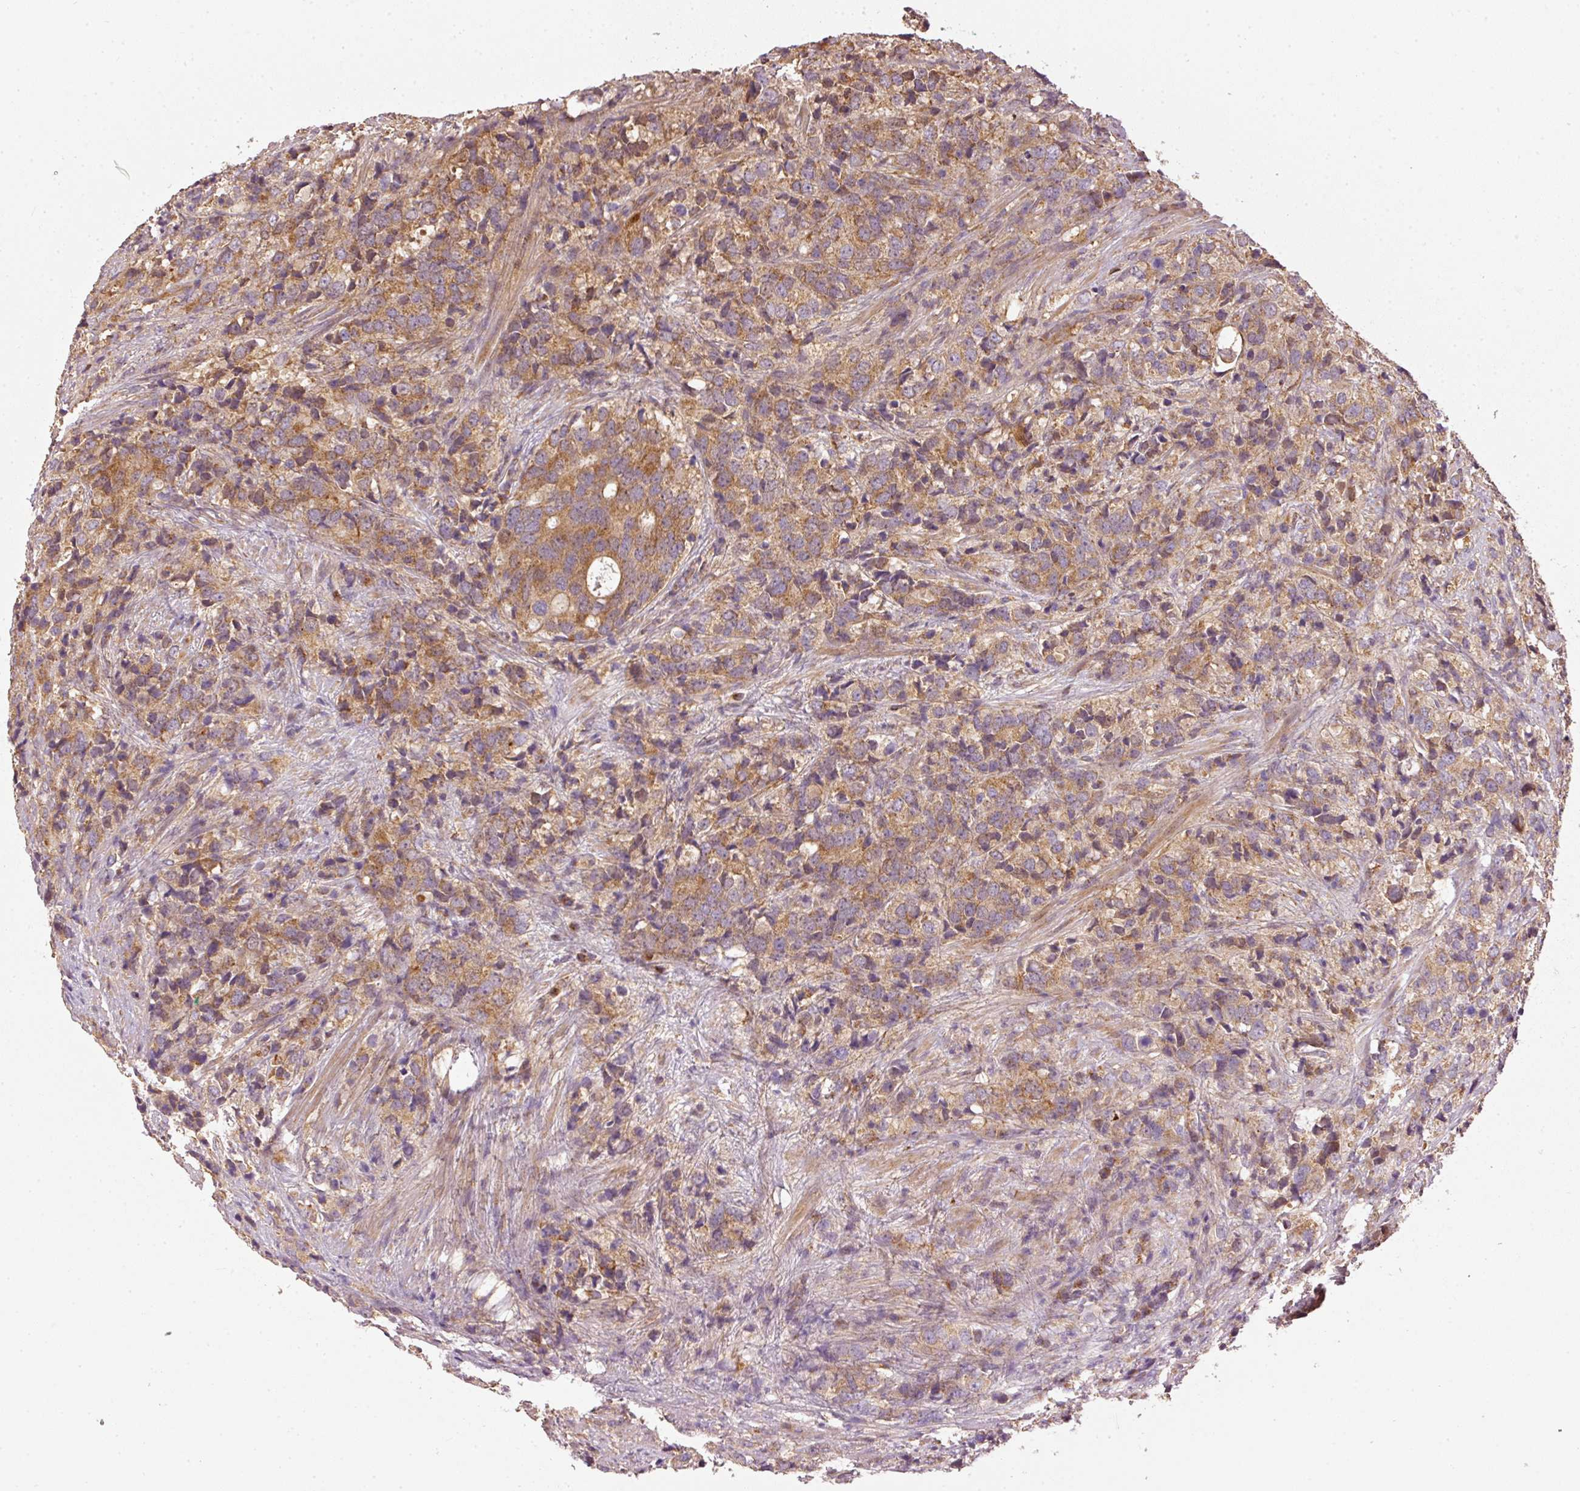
{"staining": {"intensity": "moderate", "quantity": ">75%", "location": "cytoplasmic/membranous"}, "tissue": "prostate cancer", "cell_type": "Tumor cells", "image_type": "cancer", "snomed": [{"axis": "morphology", "description": "Adenocarcinoma, High grade"}, {"axis": "topography", "description": "Prostate"}], "caption": "A photomicrograph of human adenocarcinoma (high-grade) (prostate) stained for a protein shows moderate cytoplasmic/membranous brown staining in tumor cells.", "gene": "MTHFD1L", "patient": {"sex": "male", "age": 62}}